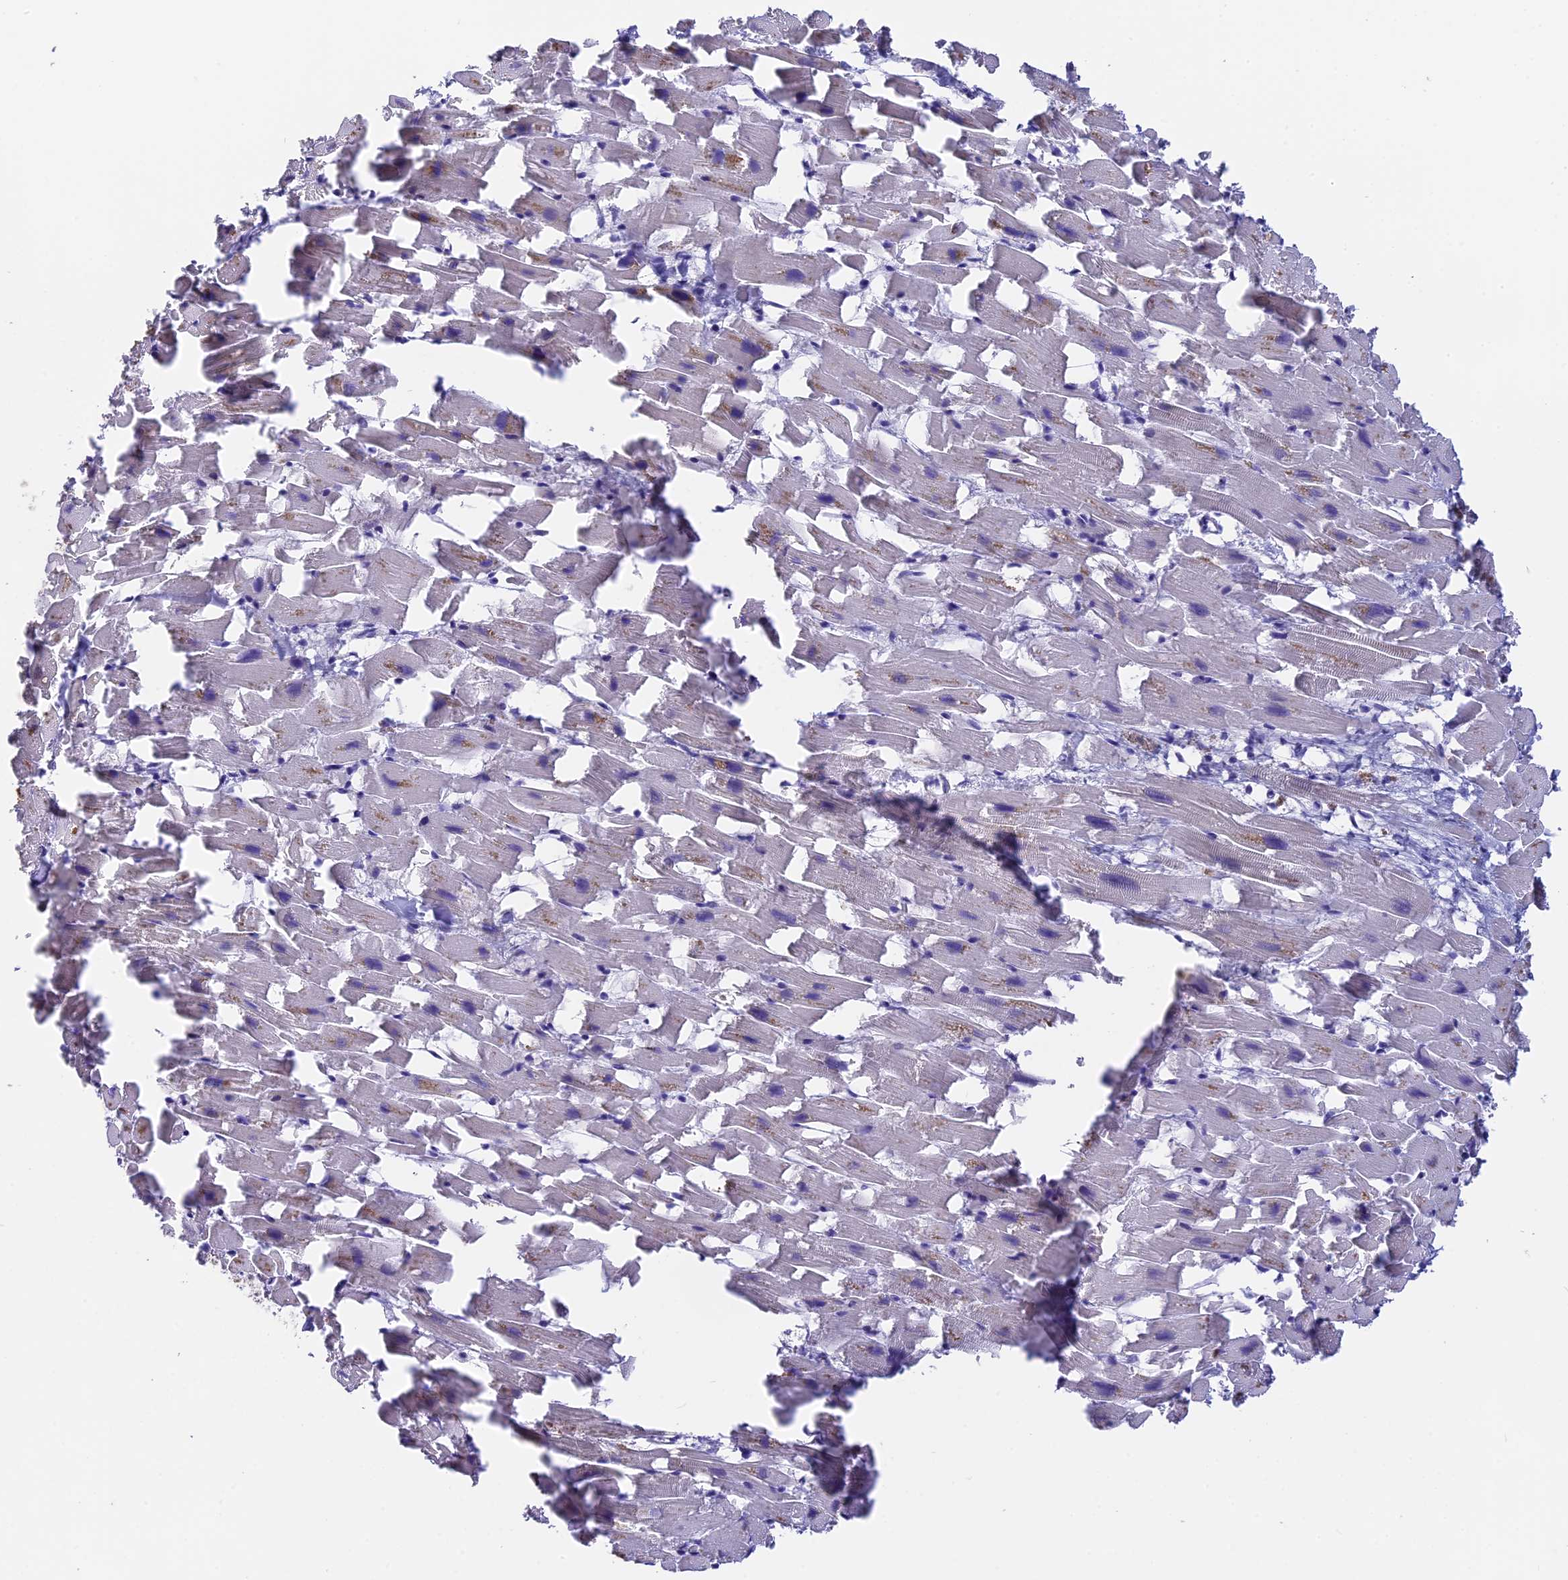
{"staining": {"intensity": "weak", "quantity": "<25%", "location": "cytoplasmic/membranous"}, "tissue": "heart muscle", "cell_type": "Cardiomyocytes", "image_type": "normal", "snomed": [{"axis": "morphology", "description": "Normal tissue, NOS"}, {"axis": "topography", "description": "Heart"}], "caption": "High power microscopy micrograph of an IHC photomicrograph of normal heart muscle, revealing no significant expression in cardiomyocytes.", "gene": "SETD2", "patient": {"sex": "female", "age": 64}}